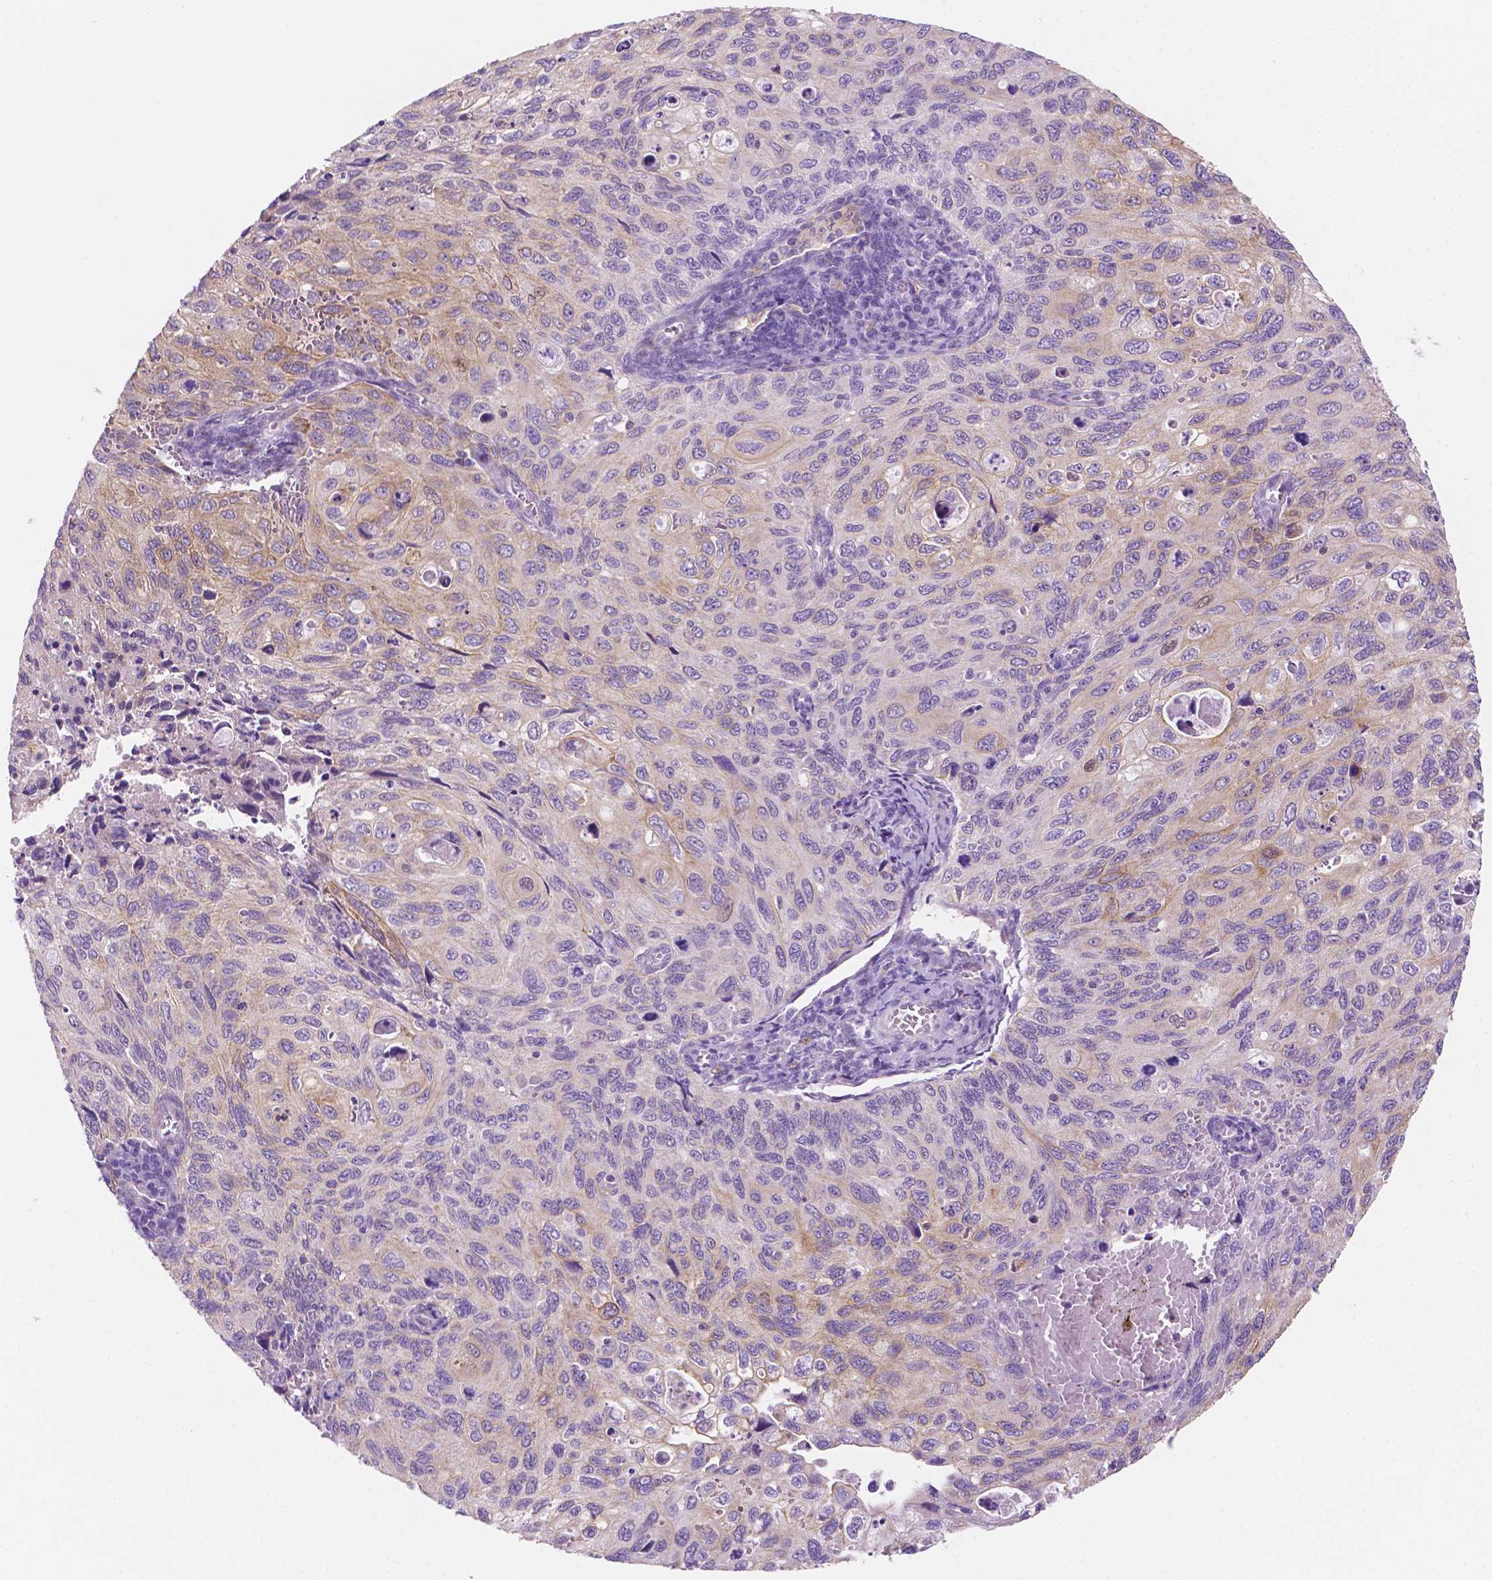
{"staining": {"intensity": "weak", "quantity": "25%-75%", "location": "cytoplasmic/membranous"}, "tissue": "cervical cancer", "cell_type": "Tumor cells", "image_type": "cancer", "snomed": [{"axis": "morphology", "description": "Squamous cell carcinoma, NOS"}, {"axis": "topography", "description": "Cervix"}], "caption": "Approximately 25%-75% of tumor cells in cervical squamous cell carcinoma display weak cytoplasmic/membranous protein expression as visualized by brown immunohistochemical staining.", "gene": "EPPK1", "patient": {"sex": "female", "age": 70}}